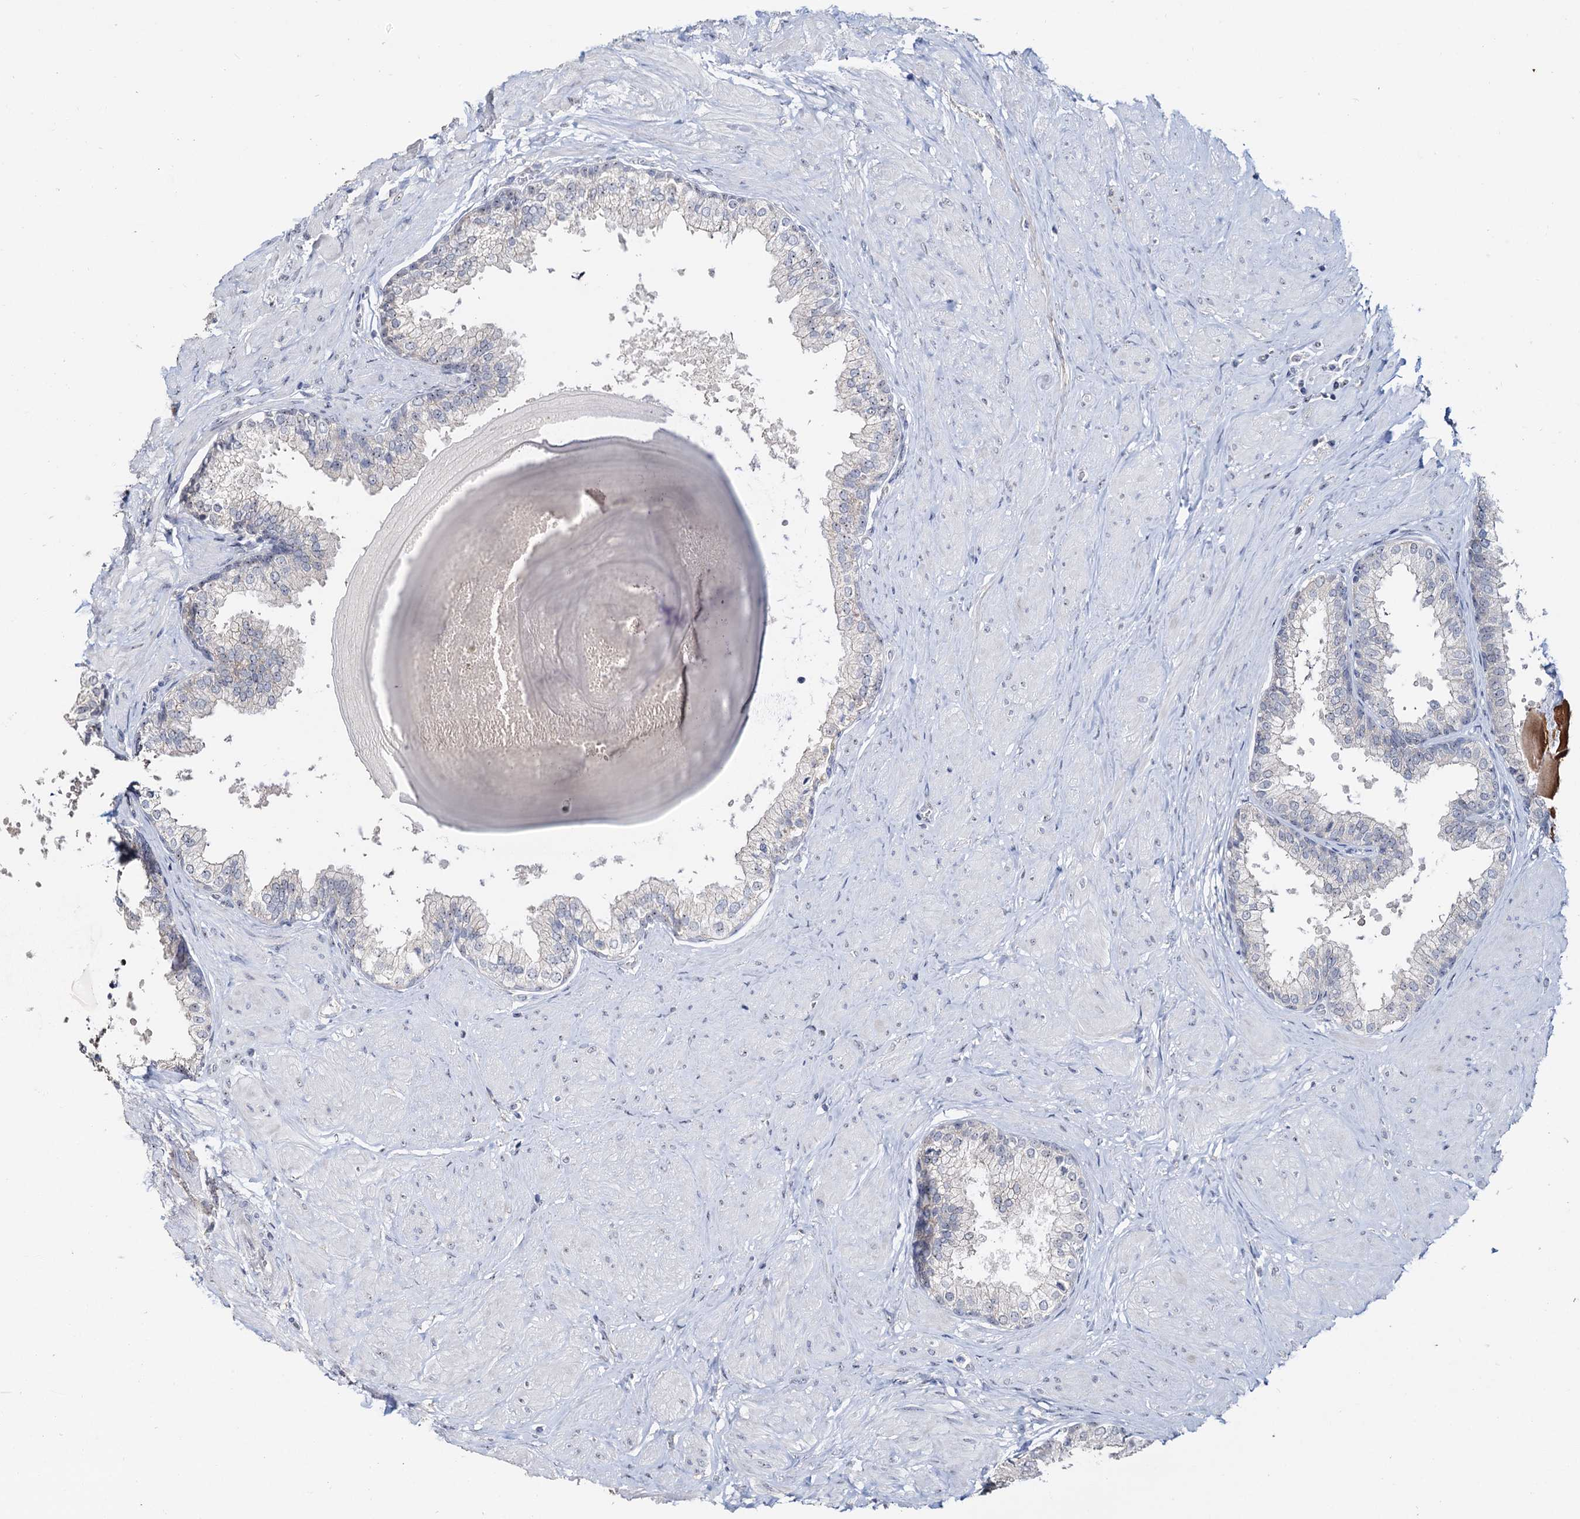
{"staining": {"intensity": "weak", "quantity": "25%-75%", "location": "cytoplasmic/membranous"}, "tissue": "prostate", "cell_type": "Glandular cells", "image_type": "normal", "snomed": [{"axis": "morphology", "description": "Normal tissue, NOS"}, {"axis": "topography", "description": "Prostate"}], "caption": "A brown stain shows weak cytoplasmic/membranous positivity of a protein in glandular cells of unremarkable prostate. (DAB (3,3'-diaminobenzidine) IHC, brown staining for protein, blue staining for nuclei).", "gene": "C2CD3", "patient": {"sex": "male", "age": 48}}